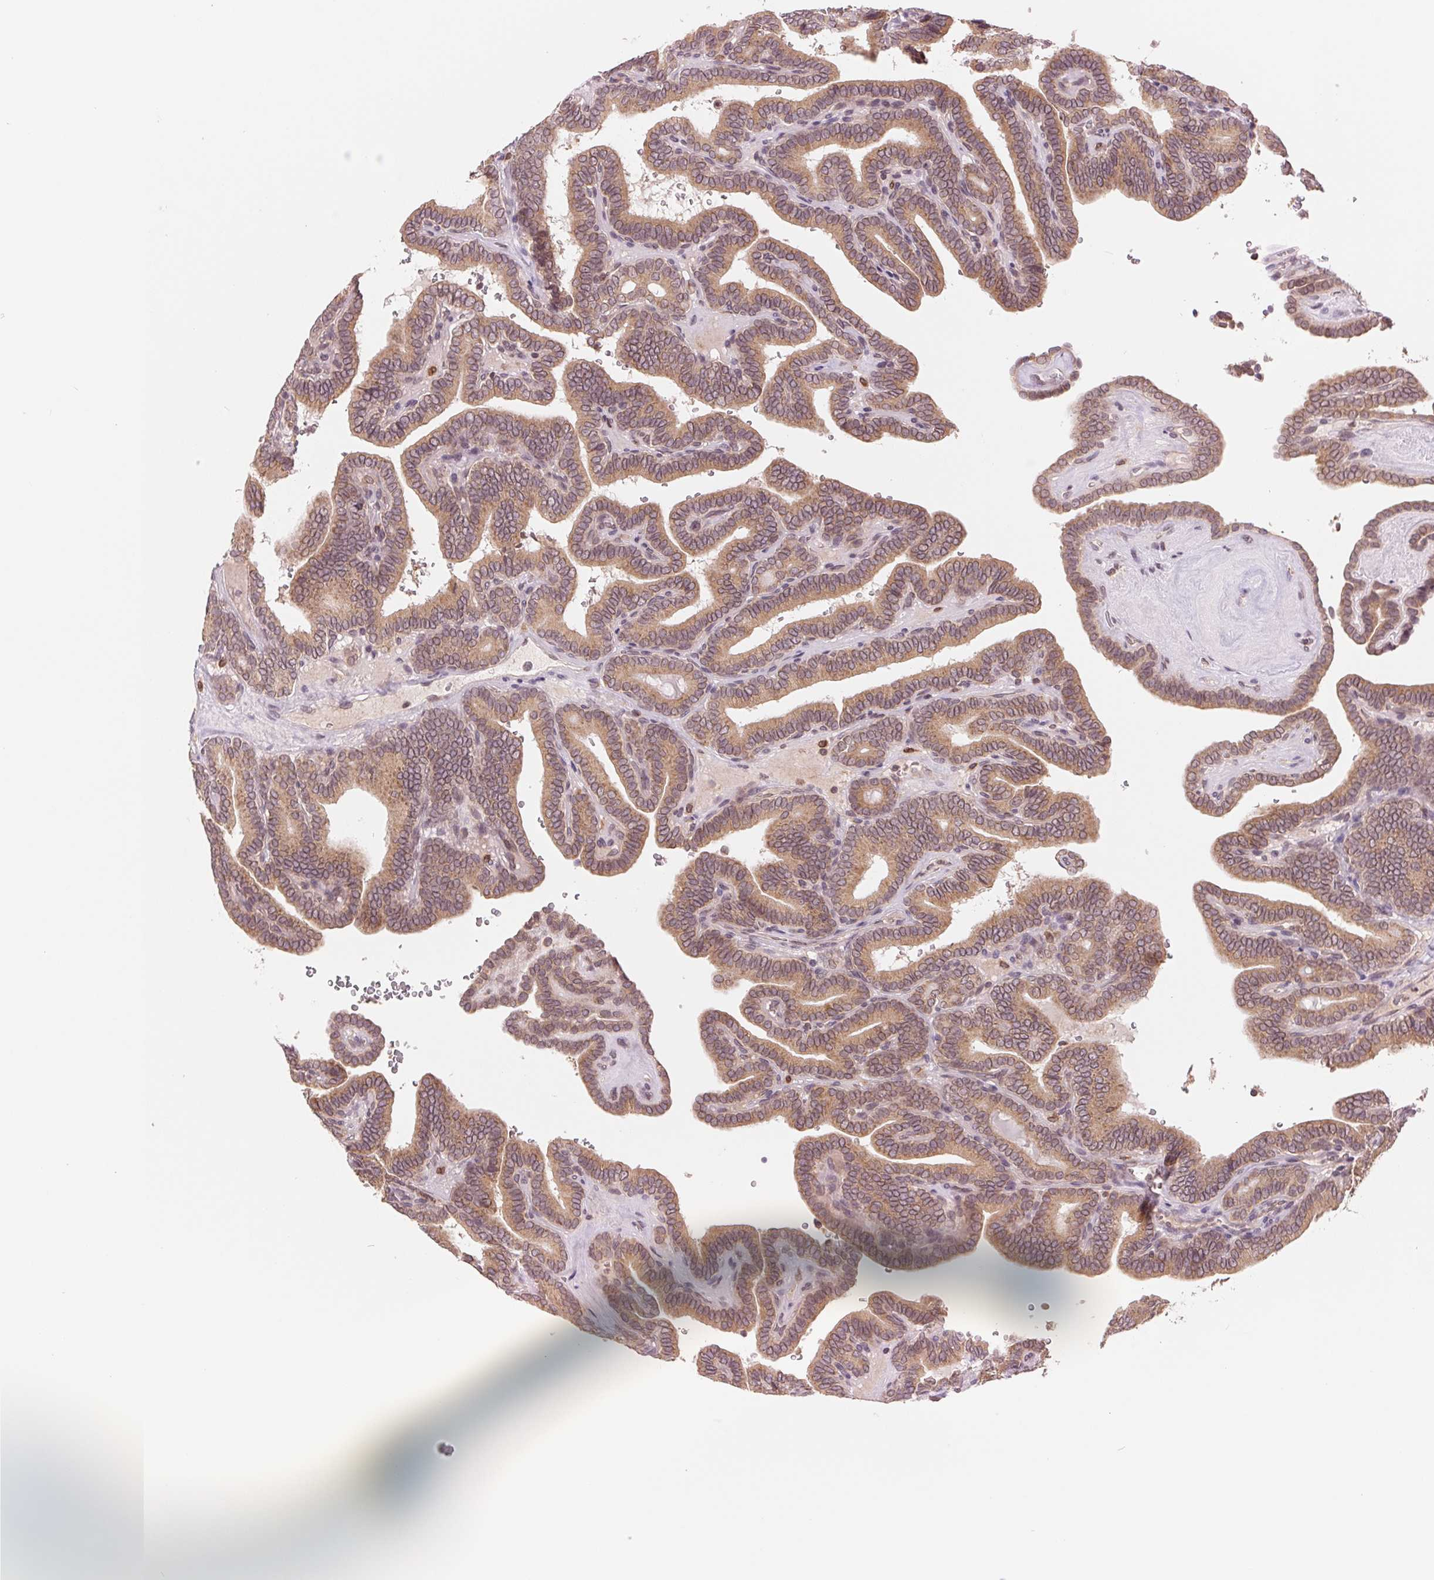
{"staining": {"intensity": "moderate", "quantity": ">75%", "location": "cytoplasmic/membranous"}, "tissue": "thyroid cancer", "cell_type": "Tumor cells", "image_type": "cancer", "snomed": [{"axis": "morphology", "description": "Papillary adenocarcinoma, NOS"}, {"axis": "topography", "description": "Thyroid gland"}], "caption": "Immunohistochemistry (IHC) micrograph of neoplastic tissue: thyroid cancer stained using IHC reveals medium levels of moderate protein expression localized specifically in the cytoplasmic/membranous of tumor cells, appearing as a cytoplasmic/membranous brown color.", "gene": "TECR", "patient": {"sex": "female", "age": 21}}